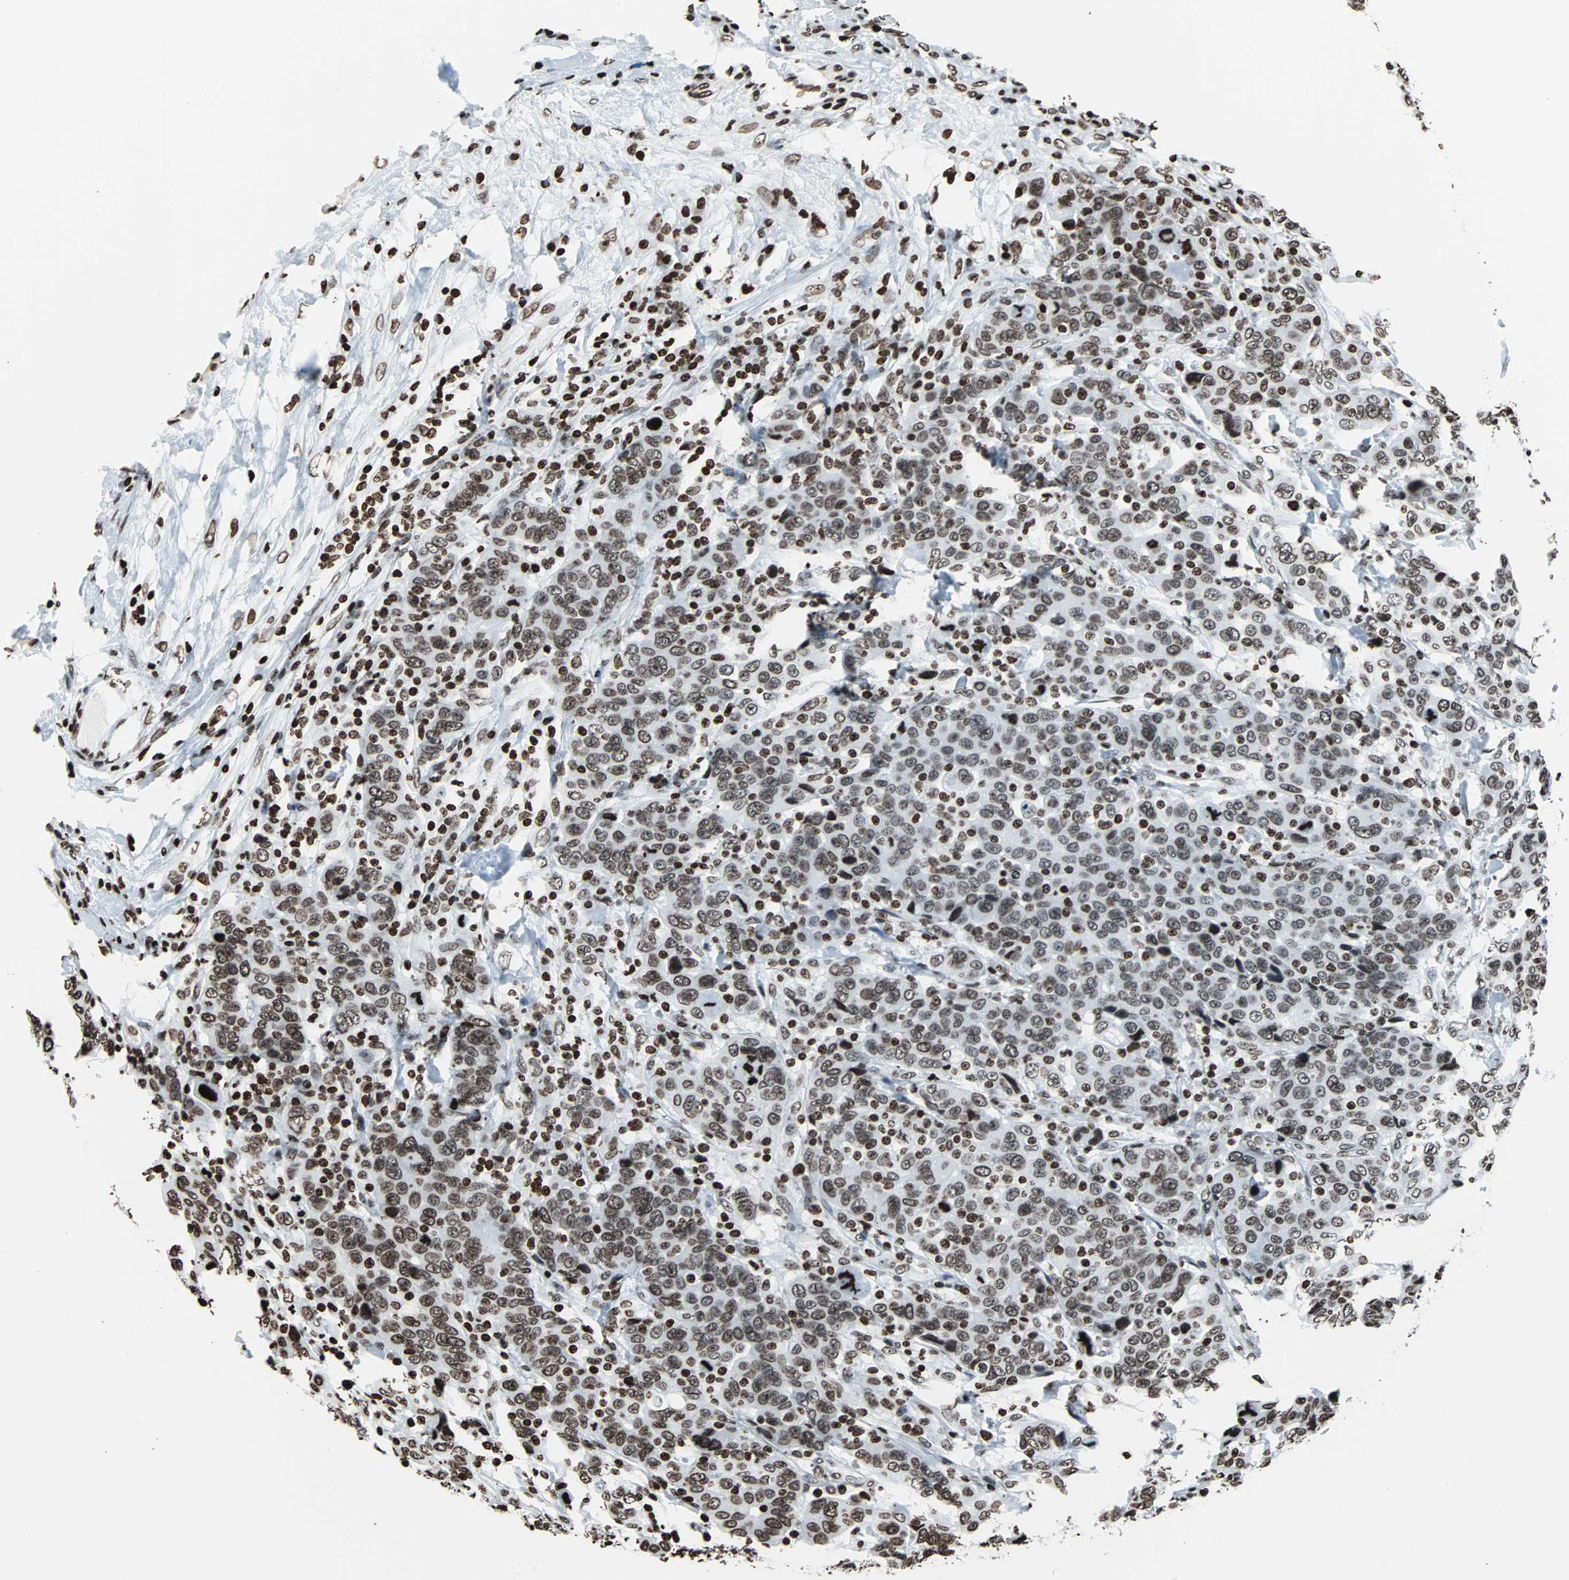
{"staining": {"intensity": "moderate", "quantity": ">75%", "location": "nuclear"}, "tissue": "breast cancer", "cell_type": "Tumor cells", "image_type": "cancer", "snomed": [{"axis": "morphology", "description": "Duct carcinoma"}, {"axis": "topography", "description": "Breast"}], "caption": "A histopathology image showing moderate nuclear staining in about >75% of tumor cells in breast invasive ductal carcinoma, as visualized by brown immunohistochemical staining.", "gene": "H2BC18", "patient": {"sex": "female", "age": 37}}